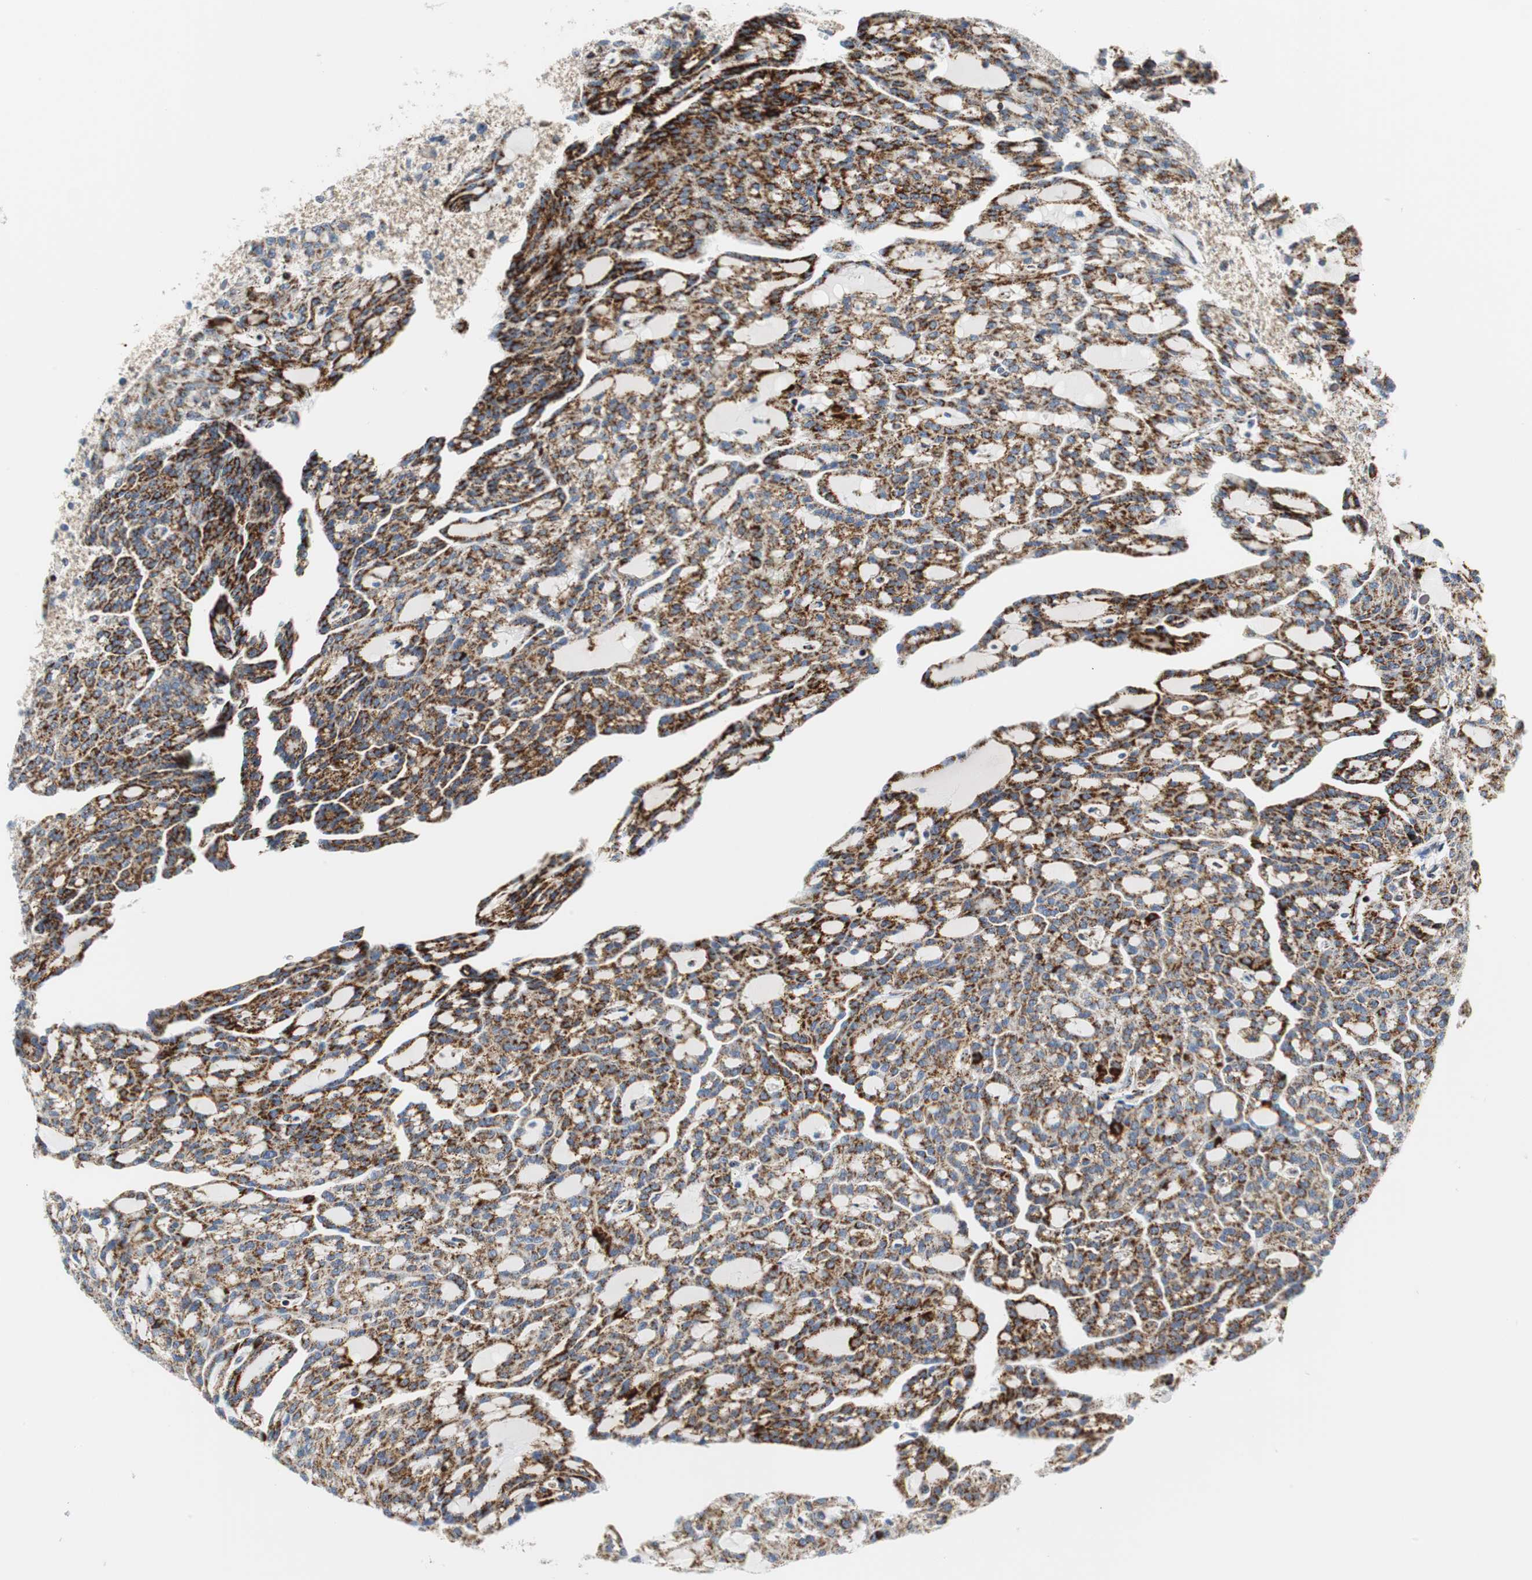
{"staining": {"intensity": "strong", "quantity": ">75%", "location": "cytoplasmic/membranous"}, "tissue": "renal cancer", "cell_type": "Tumor cells", "image_type": "cancer", "snomed": [{"axis": "morphology", "description": "Adenocarcinoma, NOS"}, {"axis": "topography", "description": "Kidney"}], "caption": "About >75% of tumor cells in adenocarcinoma (renal) exhibit strong cytoplasmic/membranous protein positivity as visualized by brown immunohistochemical staining.", "gene": "C1QTNF7", "patient": {"sex": "male", "age": 63}}